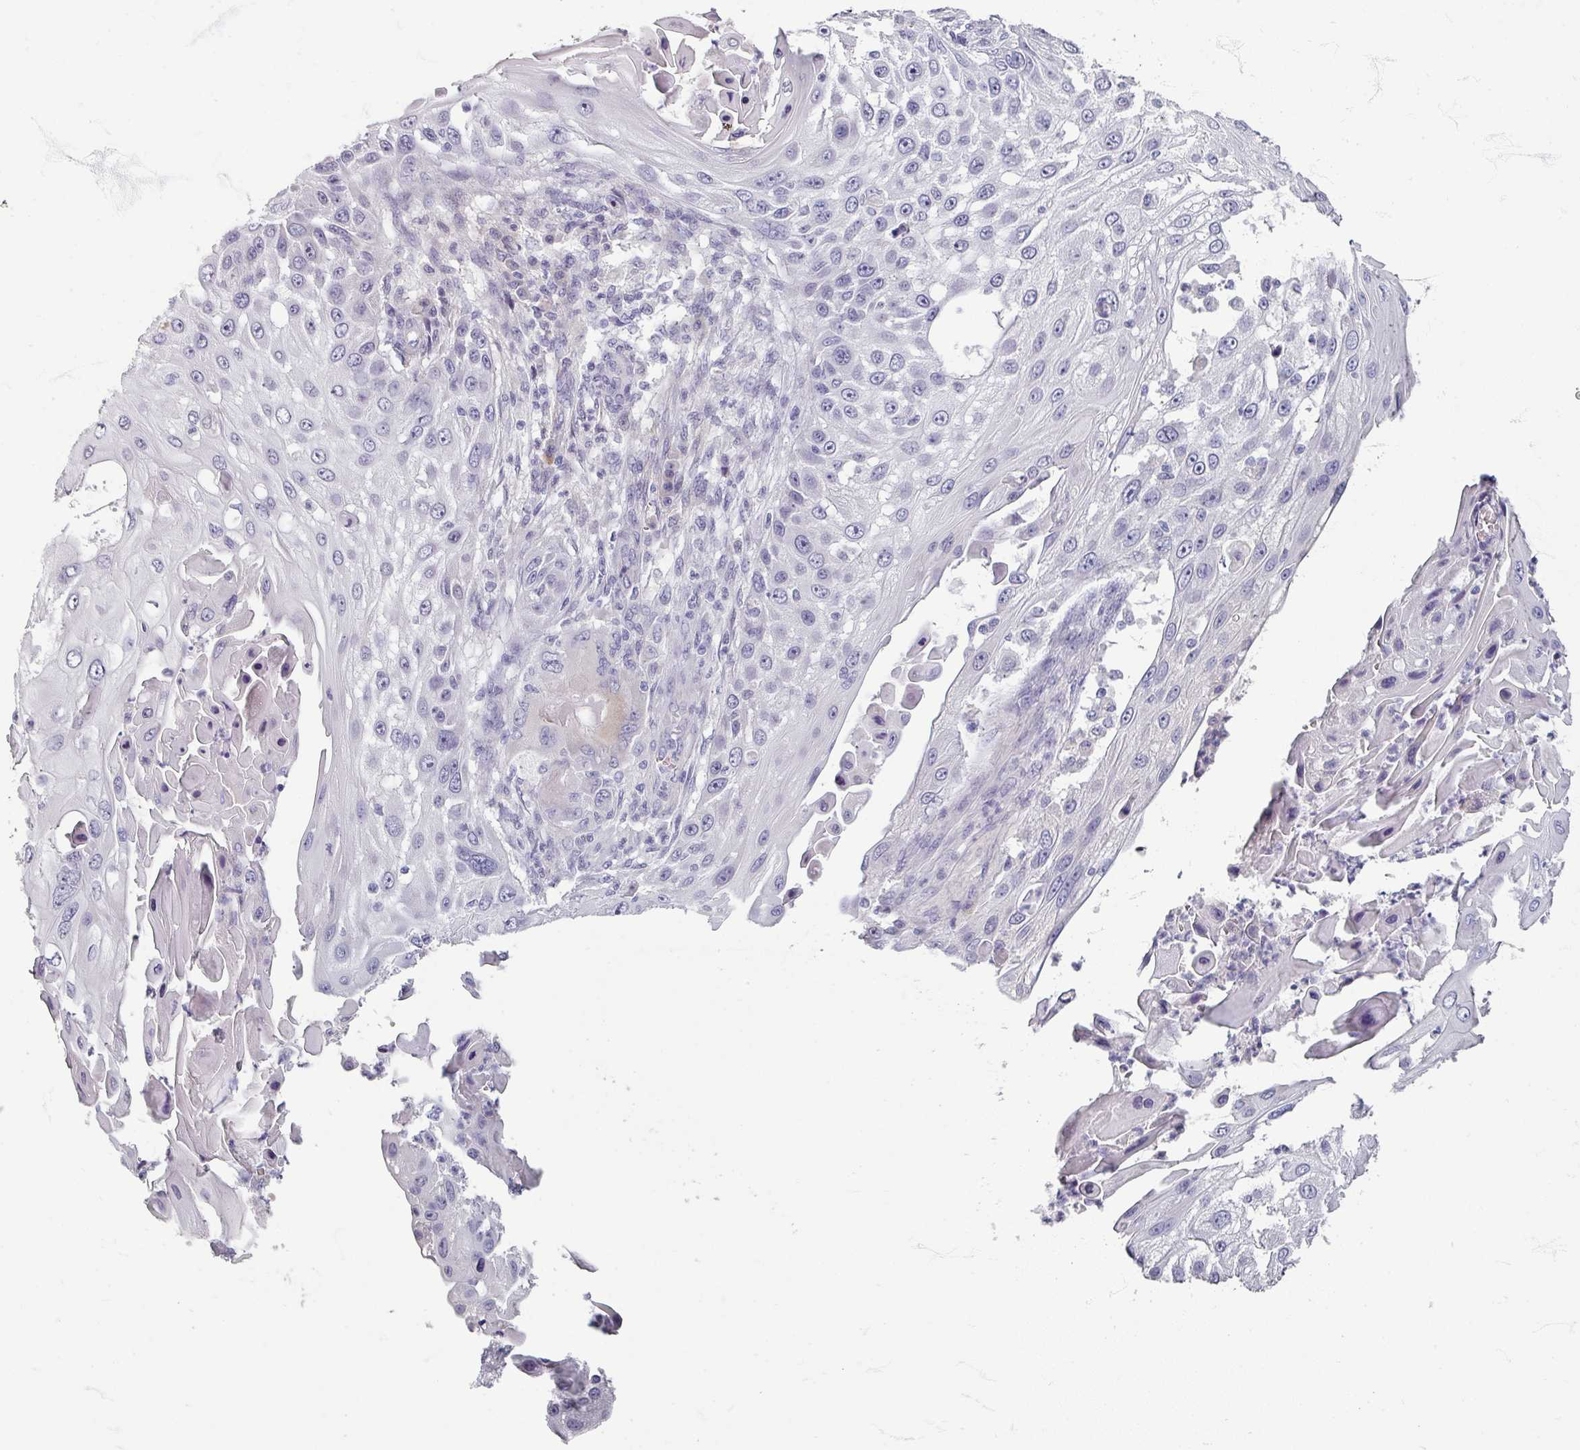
{"staining": {"intensity": "negative", "quantity": "none", "location": "none"}, "tissue": "skin cancer", "cell_type": "Tumor cells", "image_type": "cancer", "snomed": [{"axis": "morphology", "description": "Squamous cell carcinoma, NOS"}, {"axis": "topography", "description": "Skin"}], "caption": "The micrograph displays no significant positivity in tumor cells of skin cancer.", "gene": "ZNF878", "patient": {"sex": "female", "age": 44}}